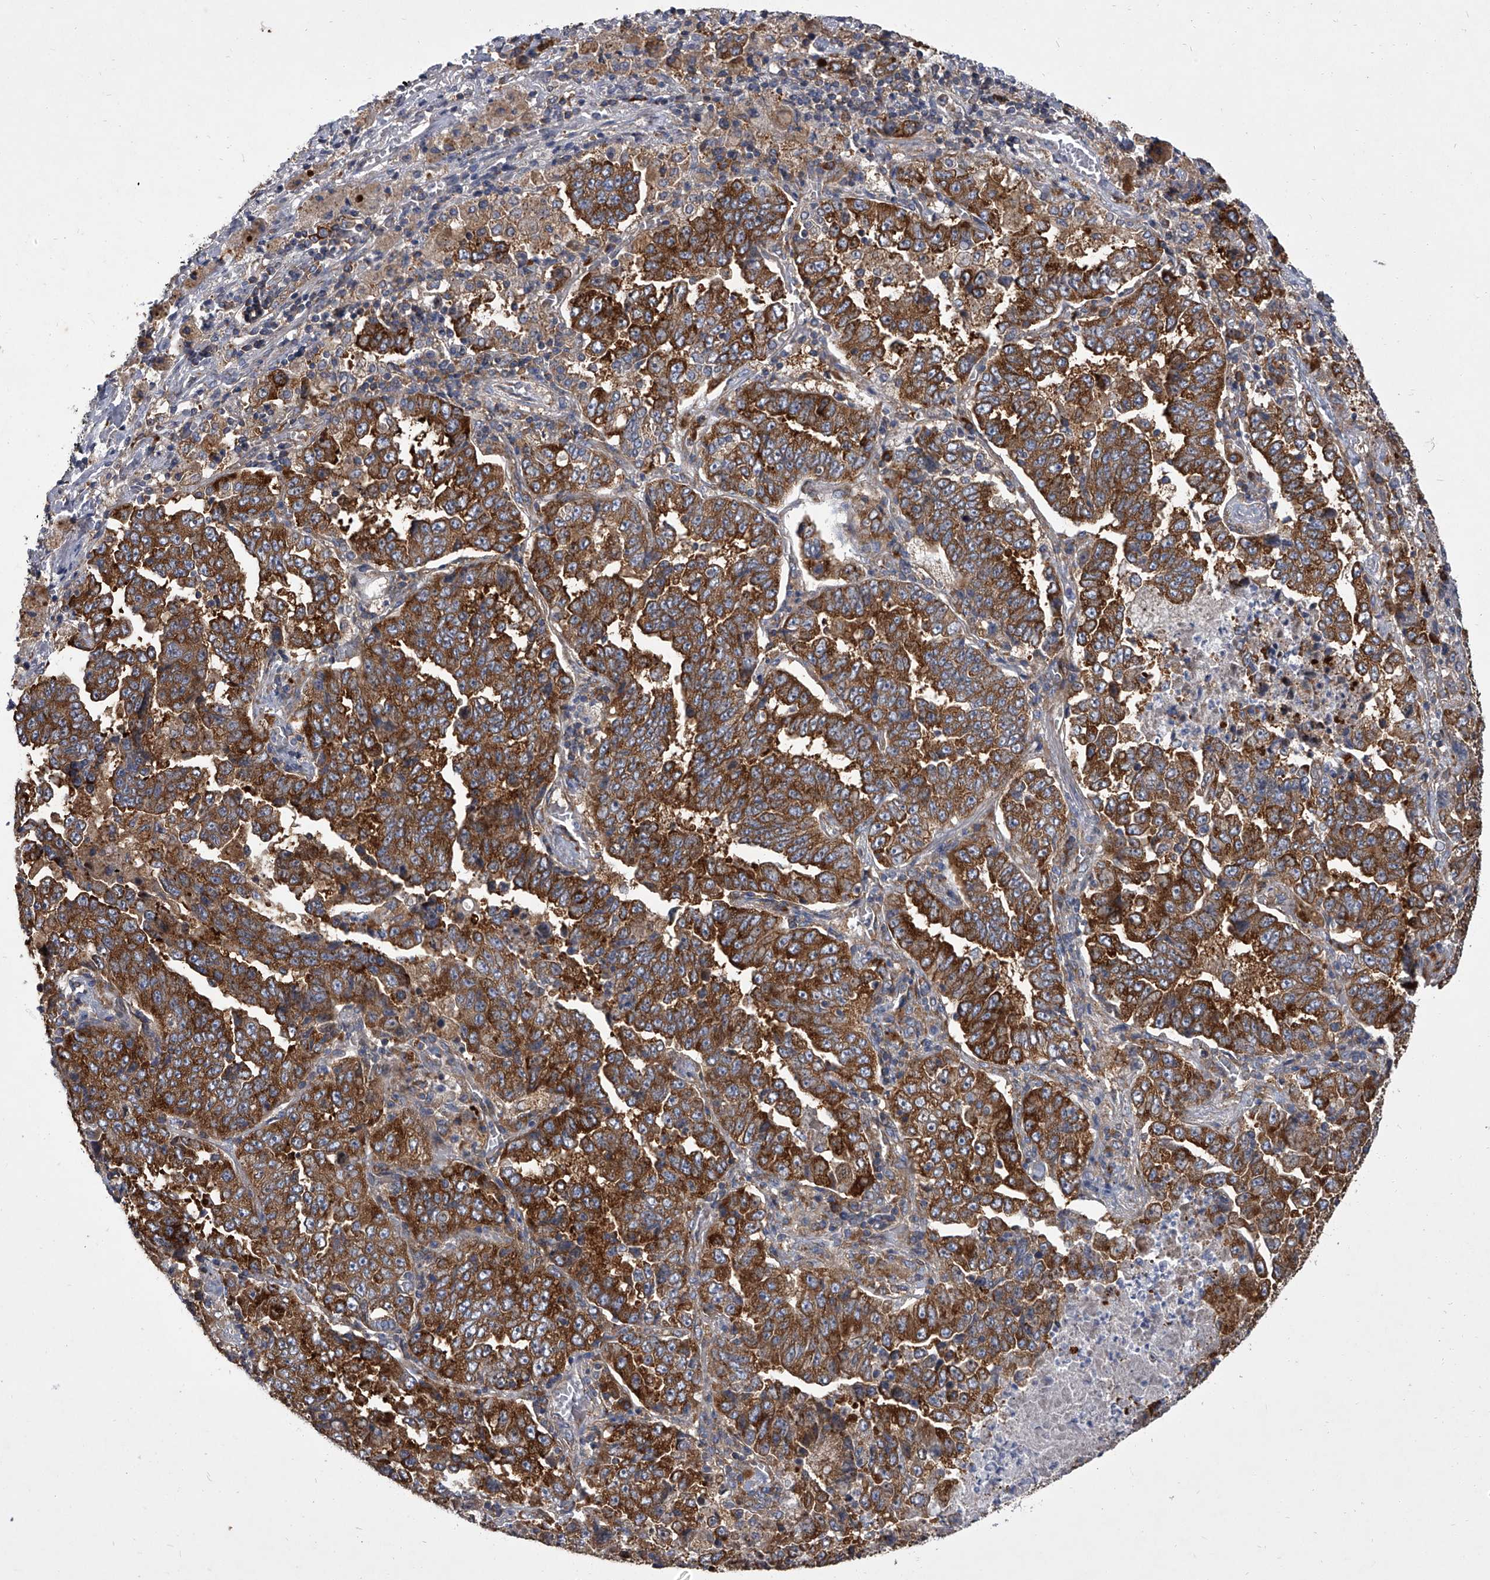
{"staining": {"intensity": "strong", "quantity": ">75%", "location": "cytoplasmic/membranous"}, "tissue": "lung cancer", "cell_type": "Tumor cells", "image_type": "cancer", "snomed": [{"axis": "morphology", "description": "Adenocarcinoma, NOS"}, {"axis": "topography", "description": "Lung"}], "caption": "This is an image of IHC staining of lung adenocarcinoma, which shows strong expression in the cytoplasmic/membranous of tumor cells.", "gene": "EIF2S2", "patient": {"sex": "female", "age": 51}}